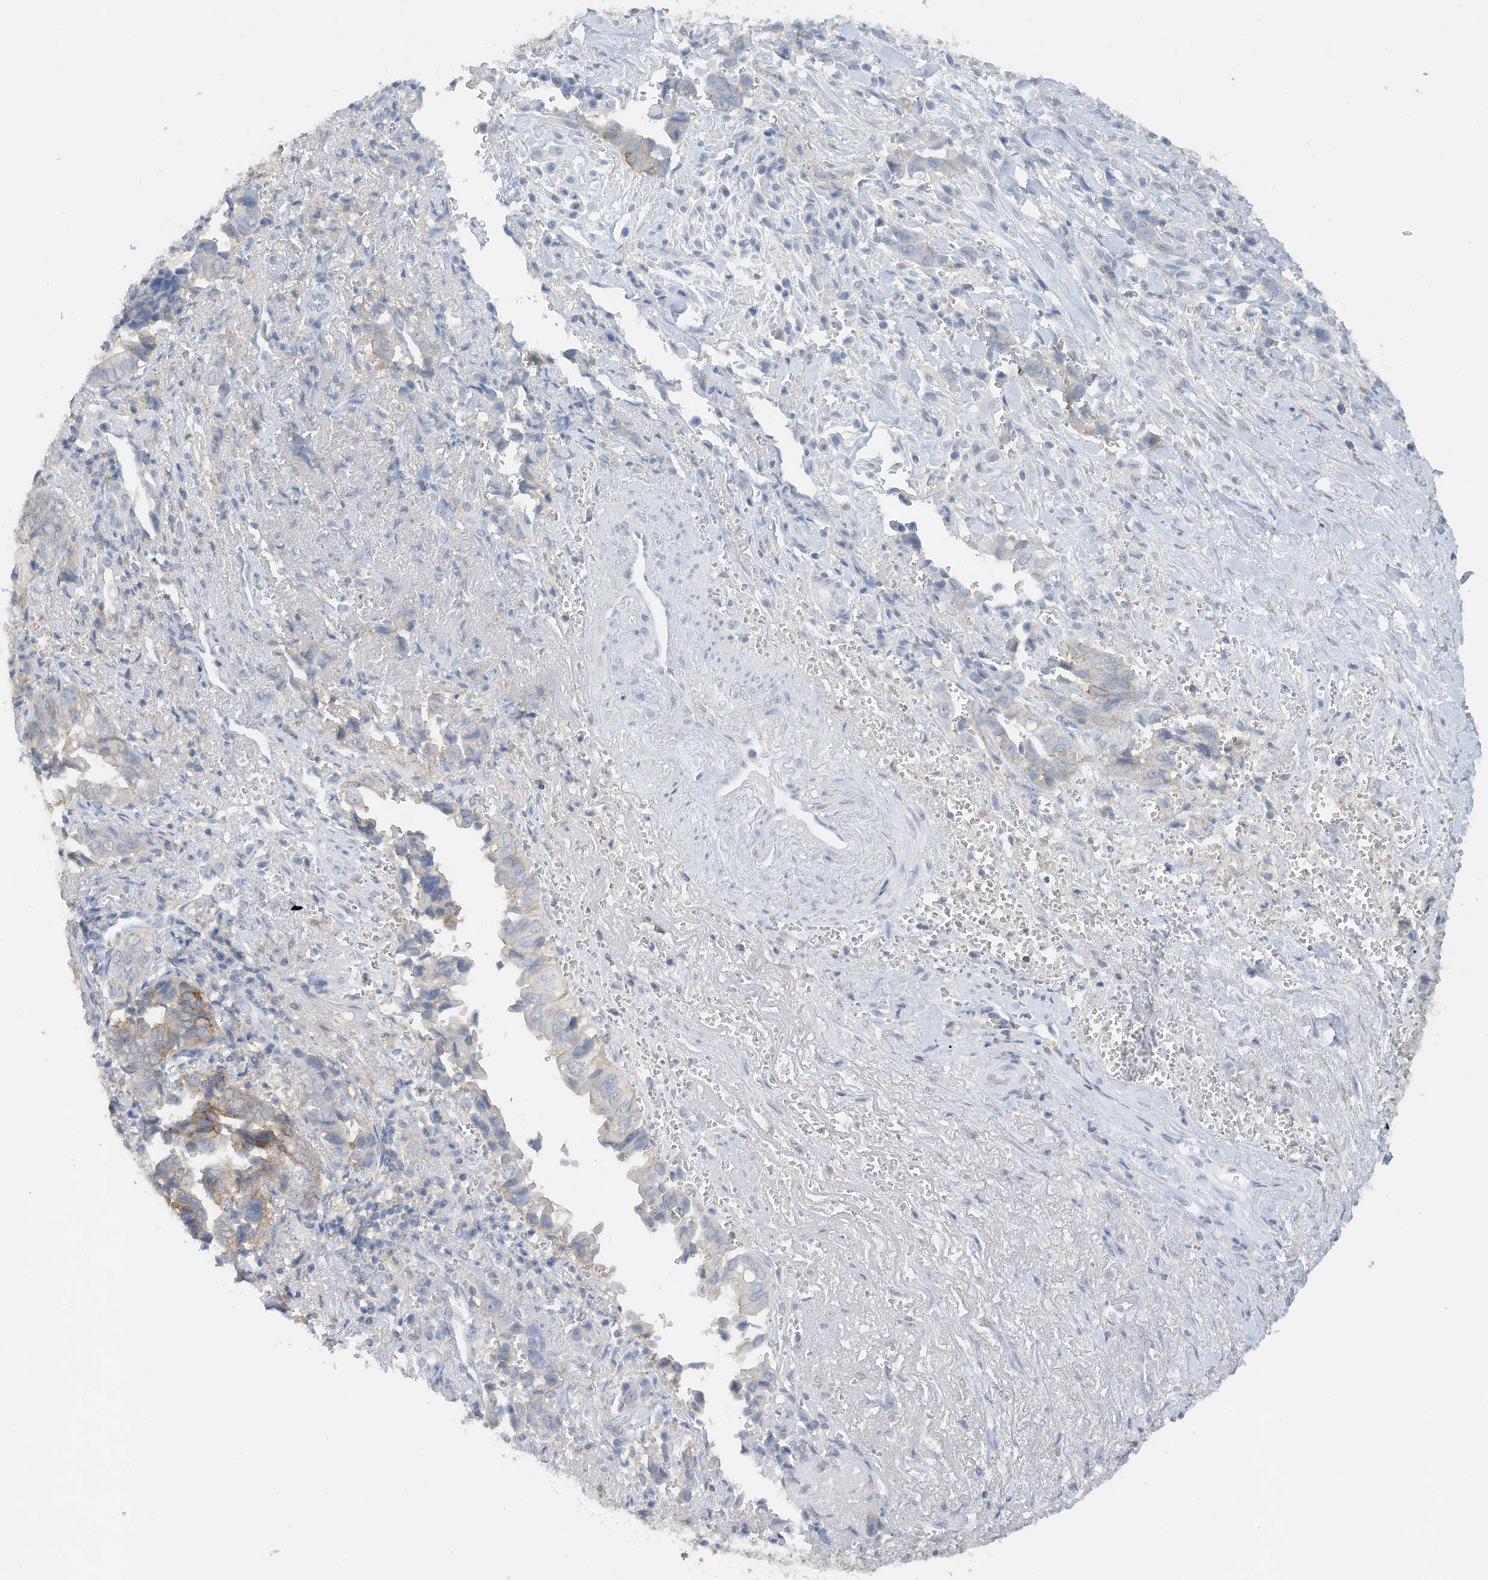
{"staining": {"intensity": "moderate", "quantity": "<25%", "location": "cytoplasmic/membranous"}, "tissue": "liver cancer", "cell_type": "Tumor cells", "image_type": "cancer", "snomed": [{"axis": "morphology", "description": "Cholangiocarcinoma"}, {"axis": "topography", "description": "Liver"}], "caption": "Immunohistochemistry (IHC) of human cholangiocarcinoma (liver) exhibits low levels of moderate cytoplasmic/membranous staining in about <25% of tumor cells.", "gene": "HAS3", "patient": {"sex": "female", "age": 79}}